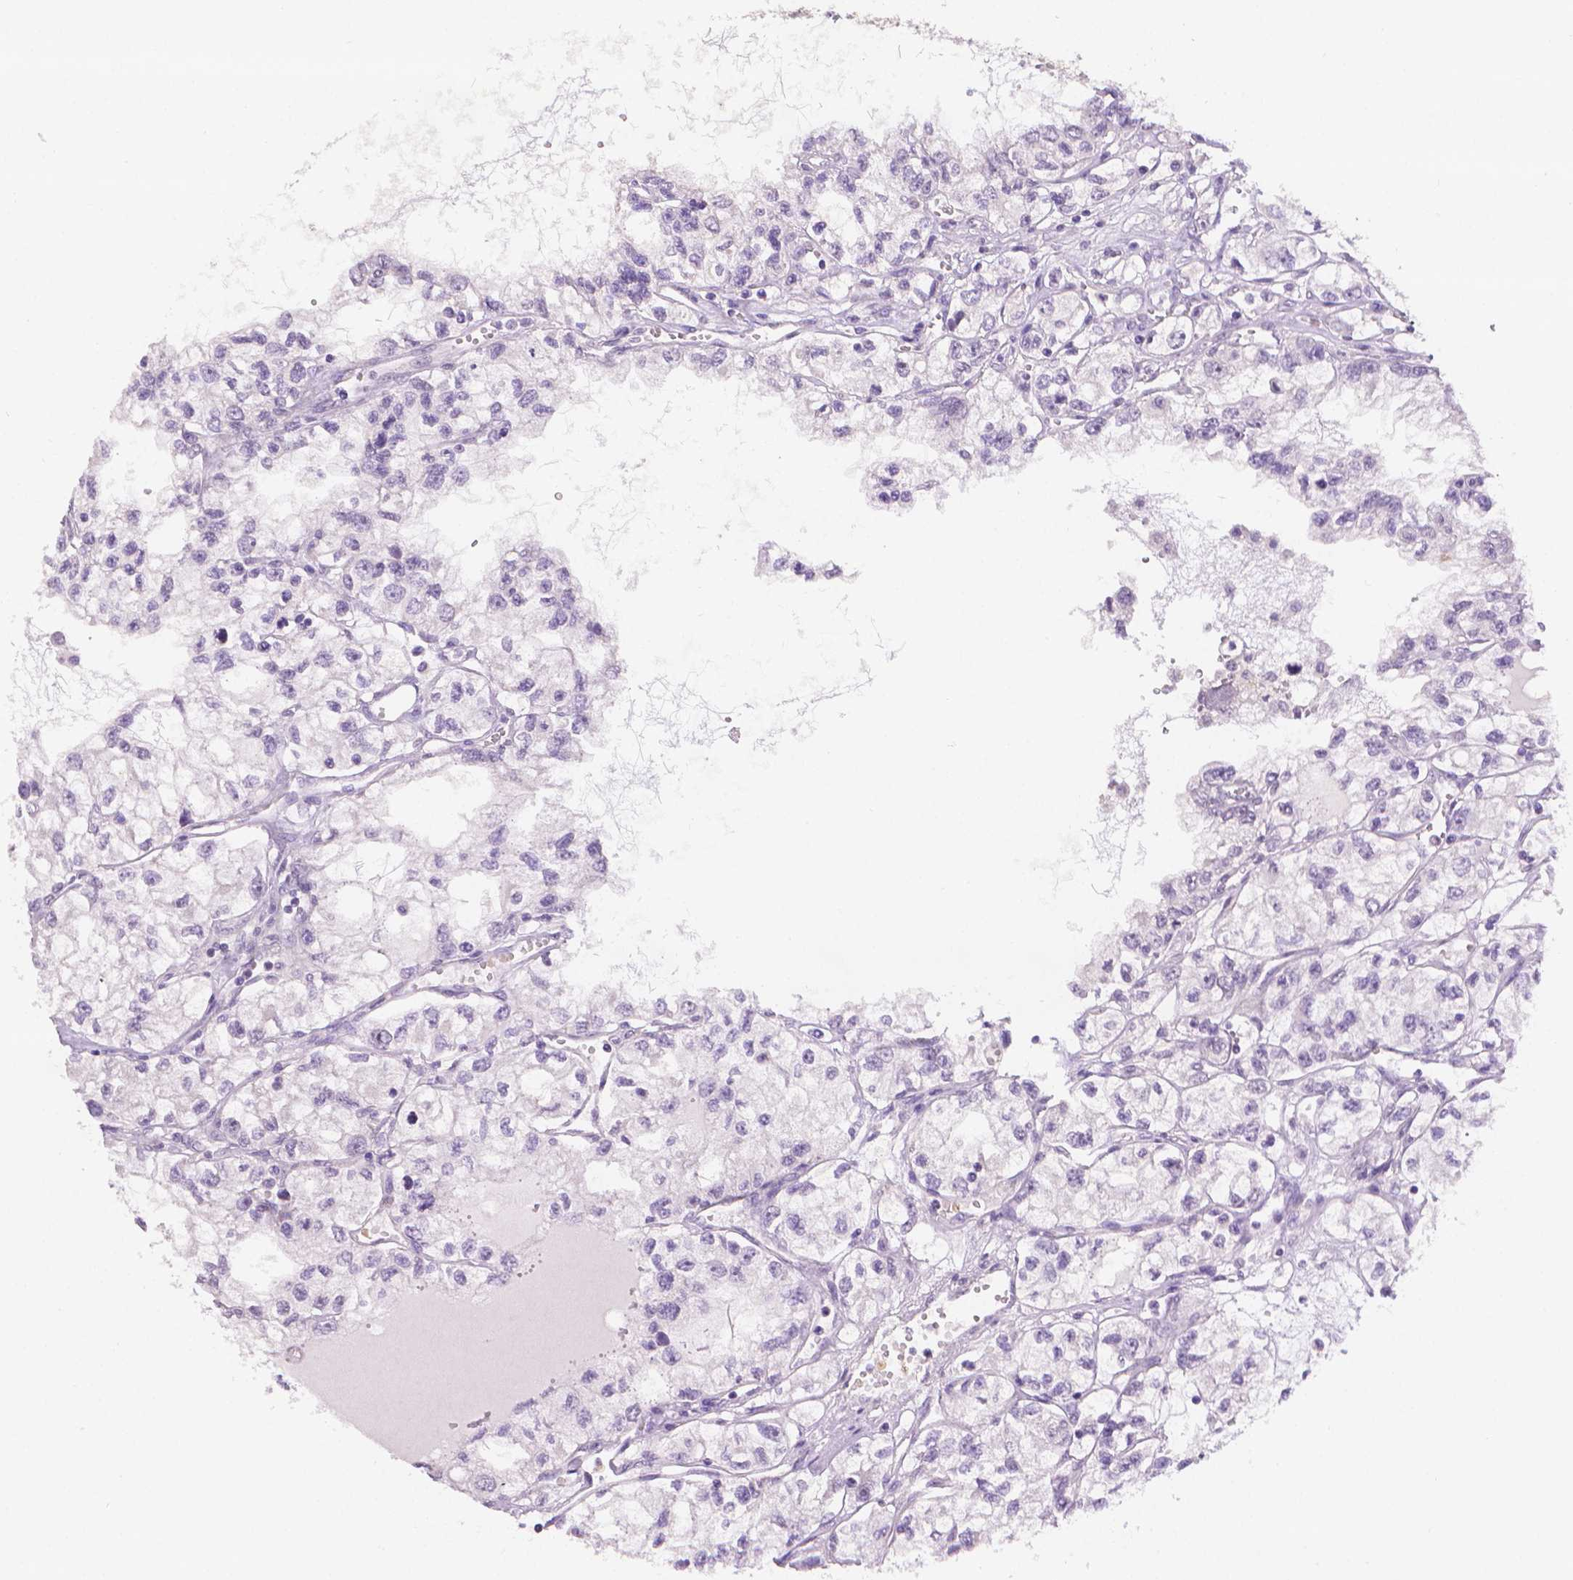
{"staining": {"intensity": "negative", "quantity": "none", "location": "none"}, "tissue": "renal cancer", "cell_type": "Tumor cells", "image_type": "cancer", "snomed": [{"axis": "morphology", "description": "Adenocarcinoma, NOS"}, {"axis": "topography", "description": "Kidney"}], "caption": "Immunohistochemistry histopathology image of renal cancer stained for a protein (brown), which shows no positivity in tumor cells.", "gene": "FASN", "patient": {"sex": "female", "age": 59}}